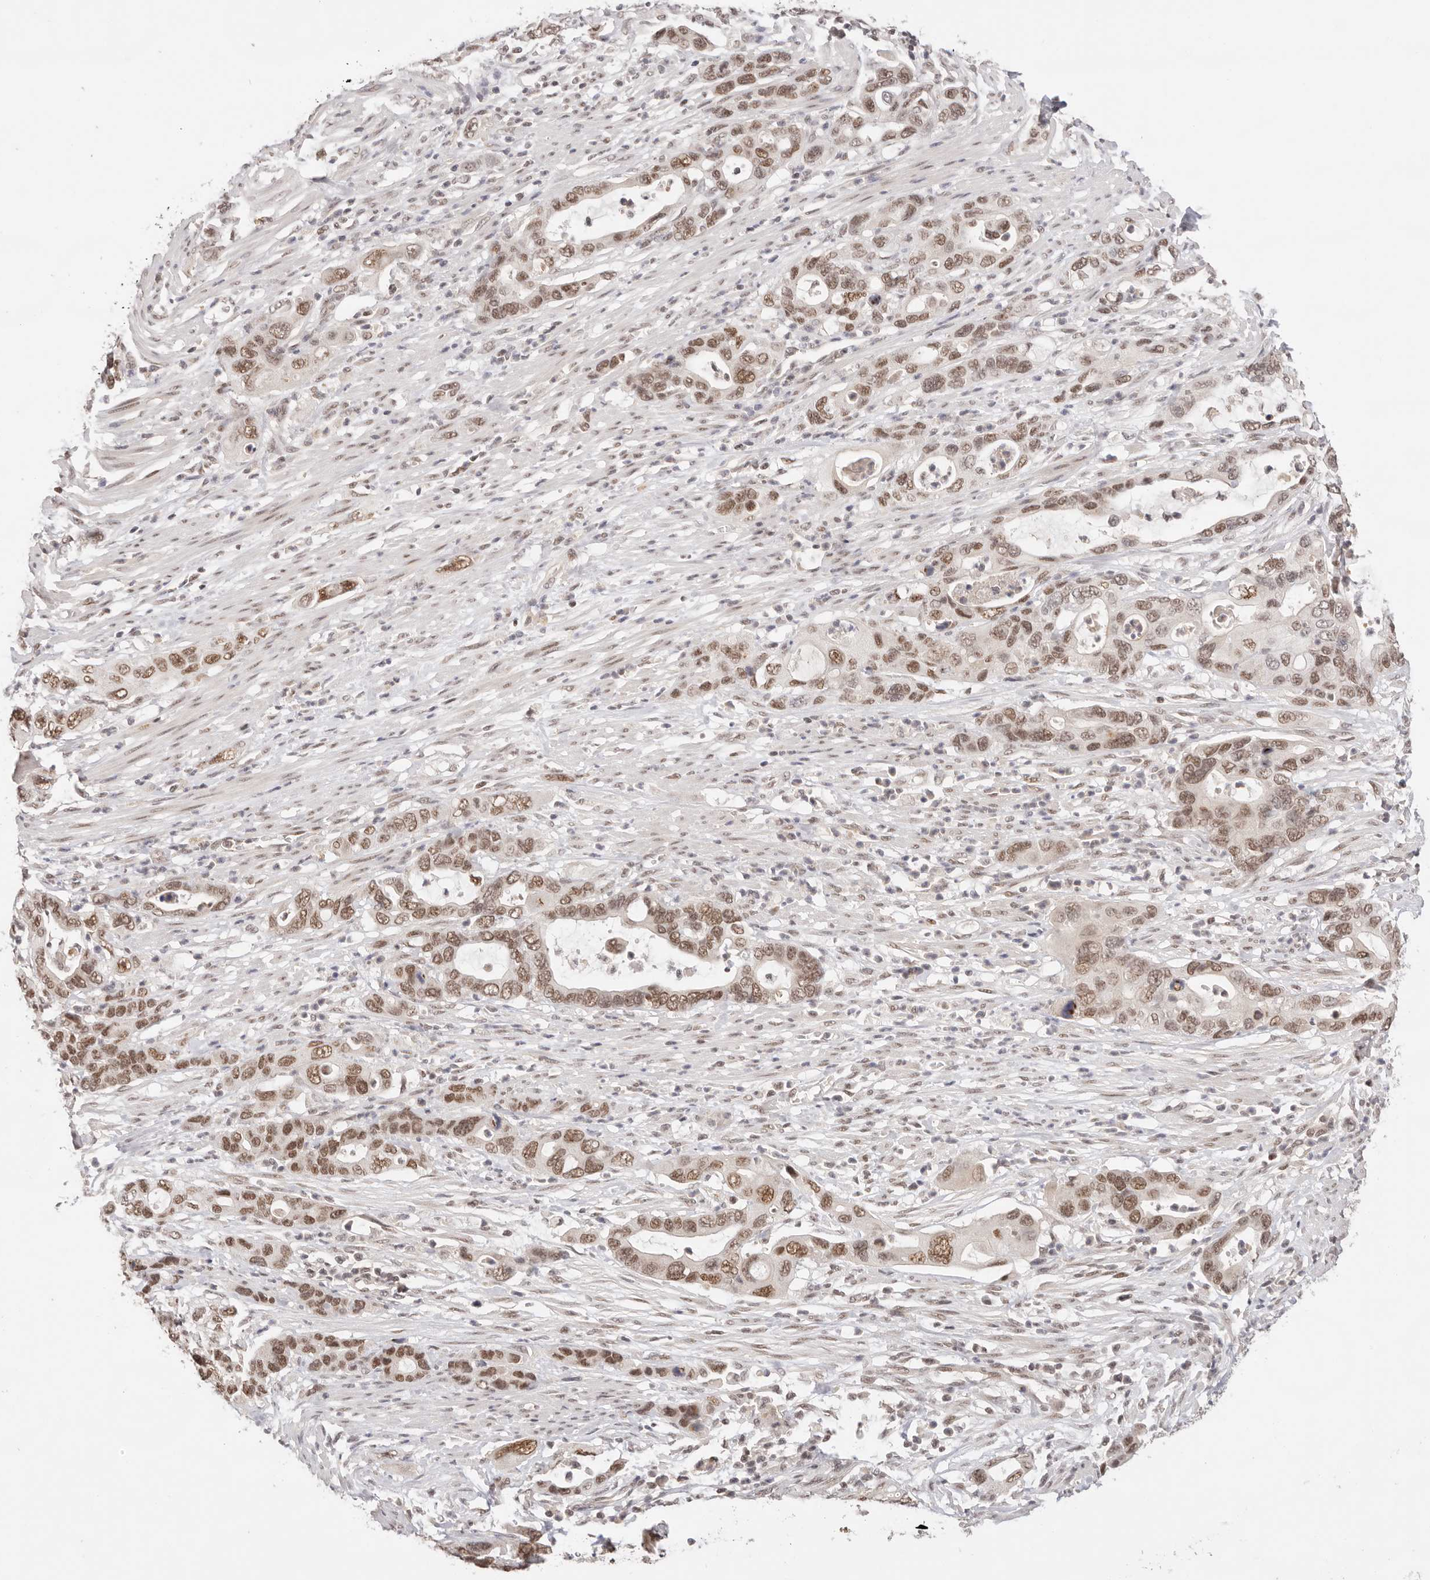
{"staining": {"intensity": "moderate", "quantity": ">75%", "location": "nuclear"}, "tissue": "pancreatic cancer", "cell_type": "Tumor cells", "image_type": "cancer", "snomed": [{"axis": "morphology", "description": "Adenocarcinoma, NOS"}, {"axis": "topography", "description": "Pancreas"}], "caption": "Tumor cells demonstrate medium levels of moderate nuclear staining in approximately >75% of cells in human pancreatic cancer (adenocarcinoma).", "gene": "RFC3", "patient": {"sex": "female", "age": 71}}